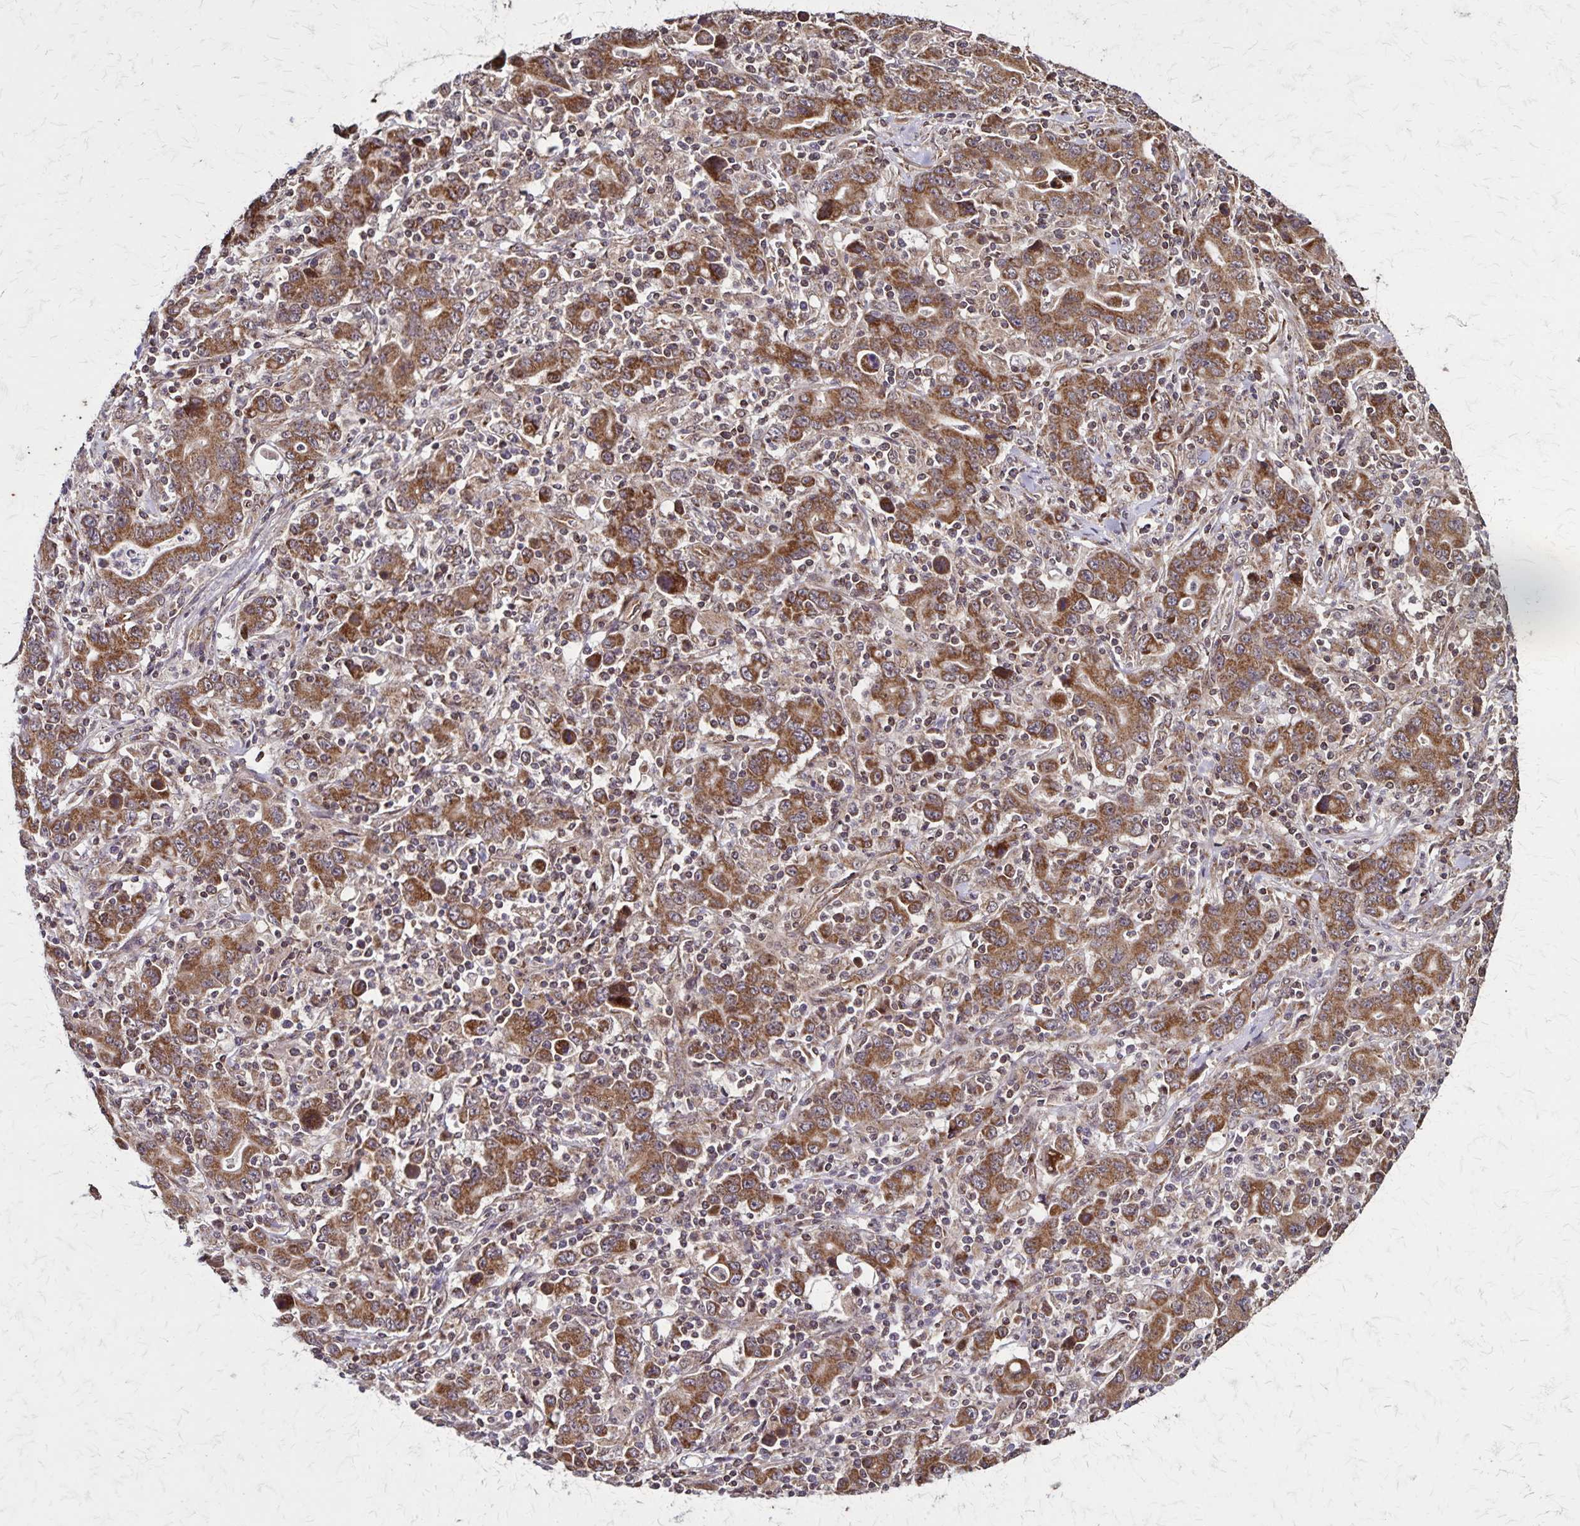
{"staining": {"intensity": "moderate", "quantity": ">75%", "location": "cytoplasmic/membranous"}, "tissue": "stomach cancer", "cell_type": "Tumor cells", "image_type": "cancer", "snomed": [{"axis": "morphology", "description": "Adenocarcinoma, NOS"}, {"axis": "topography", "description": "Stomach, upper"}], "caption": "A brown stain shows moderate cytoplasmic/membranous expression of a protein in stomach adenocarcinoma tumor cells.", "gene": "NFS1", "patient": {"sex": "male", "age": 69}}